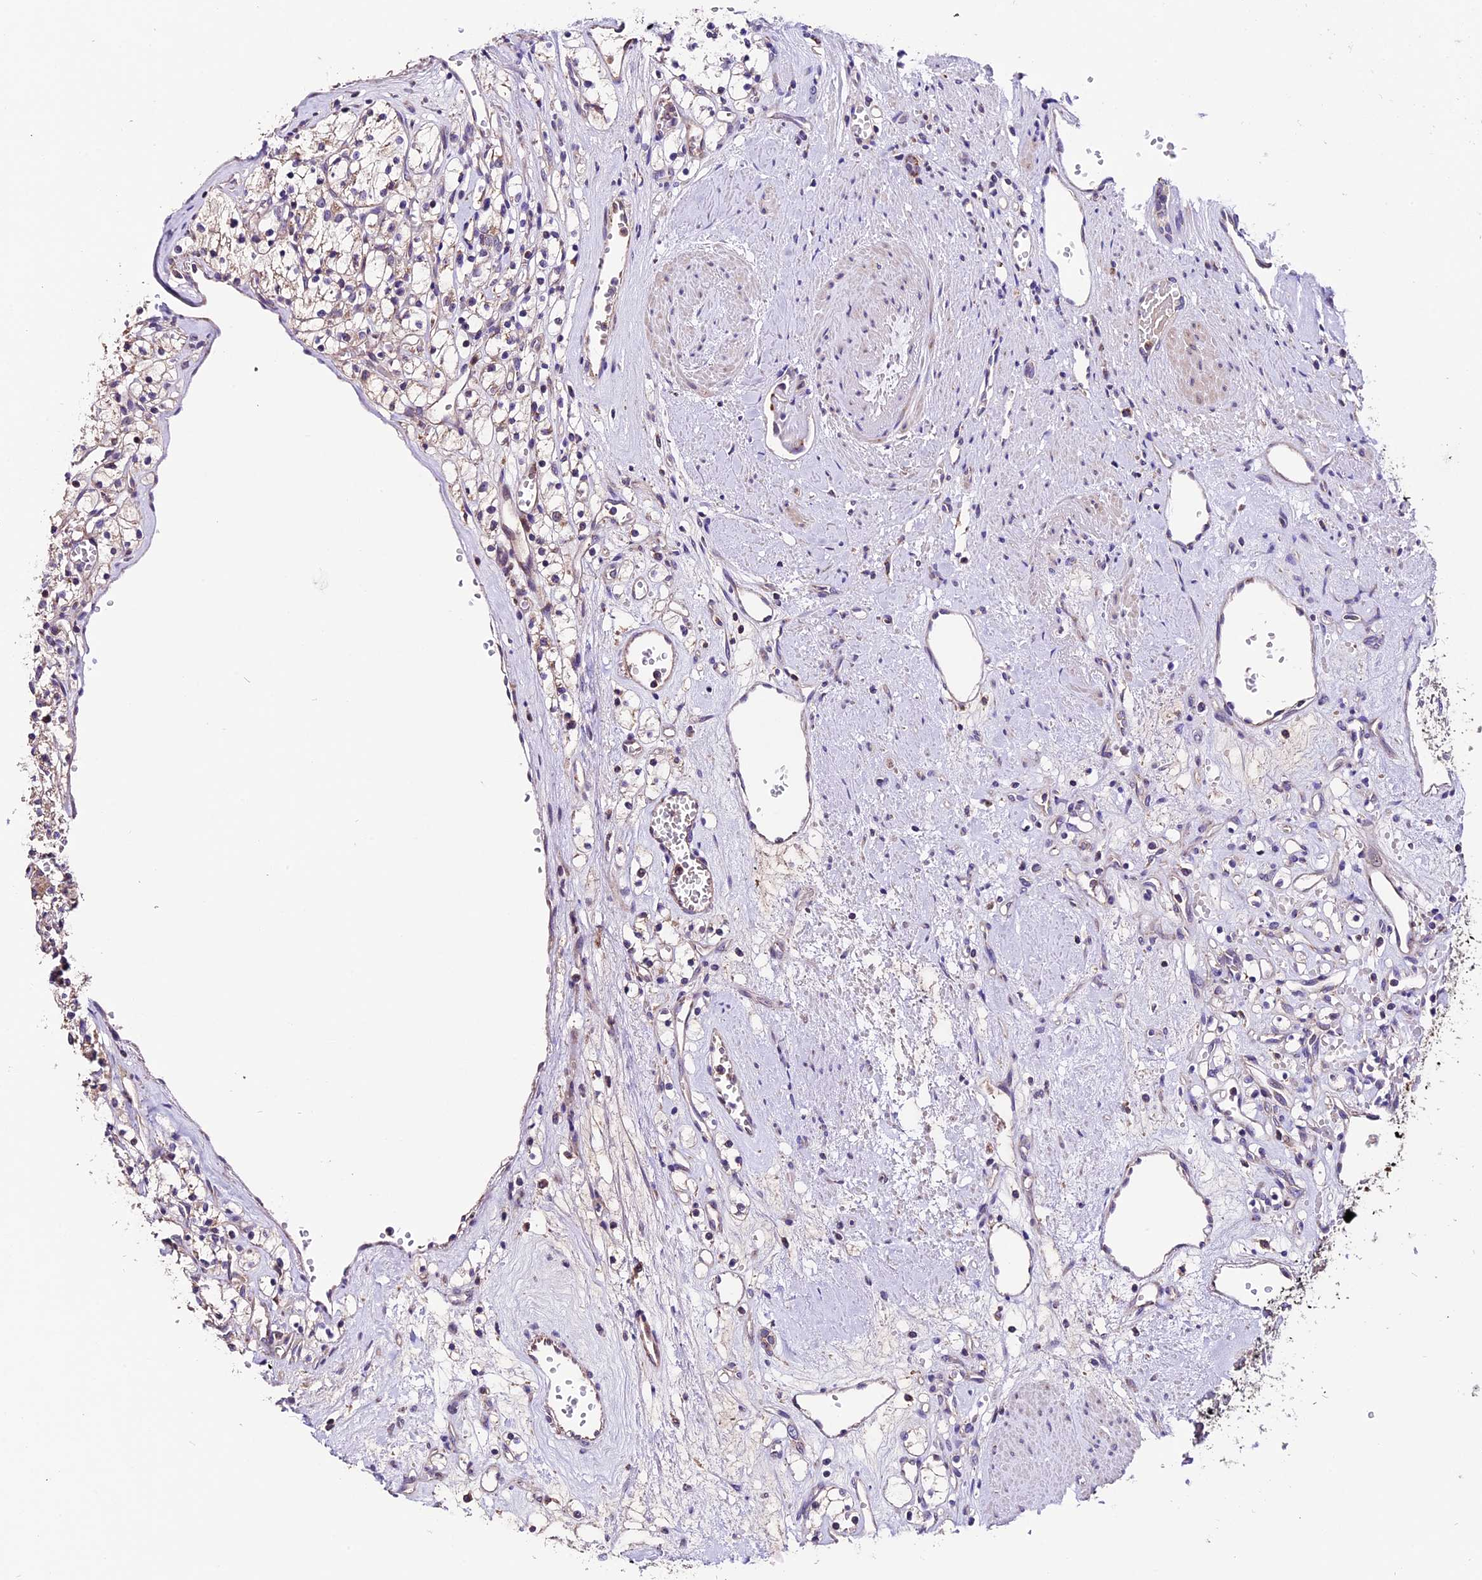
{"staining": {"intensity": "negative", "quantity": "none", "location": "none"}, "tissue": "renal cancer", "cell_type": "Tumor cells", "image_type": "cancer", "snomed": [{"axis": "morphology", "description": "Adenocarcinoma, NOS"}, {"axis": "topography", "description": "Kidney"}], "caption": "An IHC image of adenocarcinoma (renal) is shown. There is no staining in tumor cells of adenocarcinoma (renal).", "gene": "DDX28", "patient": {"sex": "female", "age": 59}}